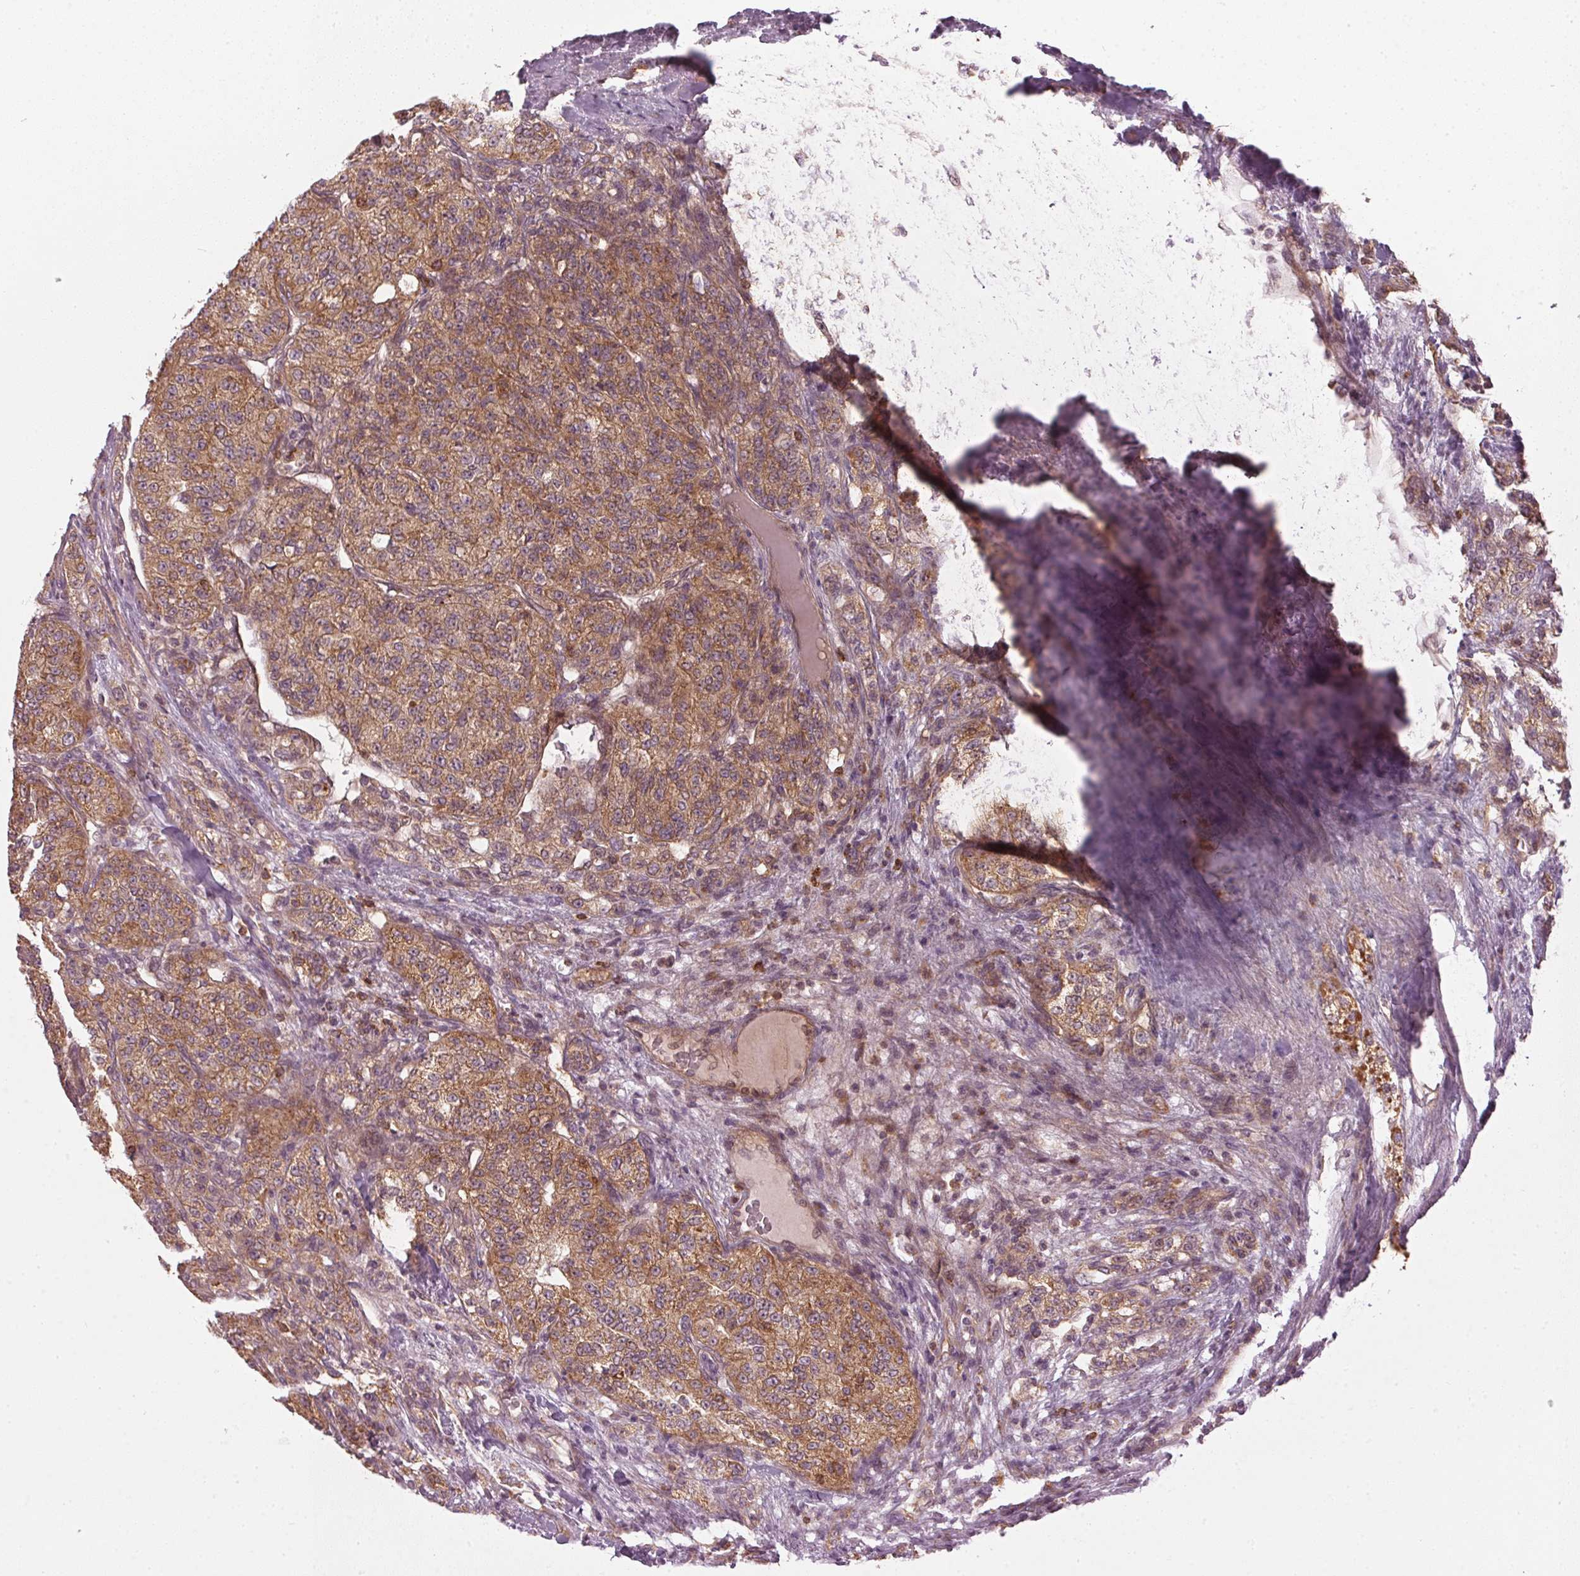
{"staining": {"intensity": "moderate", "quantity": ">75%", "location": "cytoplasmic/membranous"}, "tissue": "renal cancer", "cell_type": "Tumor cells", "image_type": "cancer", "snomed": [{"axis": "morphology", "description": "Adenocarcinoma, NOS"}, {"axis": "topography", "description": "Kidney"}], "caption": "High-magnification brightfield microscopy of renal adenocarcinoma stained with DAB (brown) and counterstained with hematoxylin (blue). tumor cells exhibit moderate cytoplasmic/membranous staining is present in about>75% of cells.", "gene": "NADK2", "patient": {"sex": "female", "age": 63}}